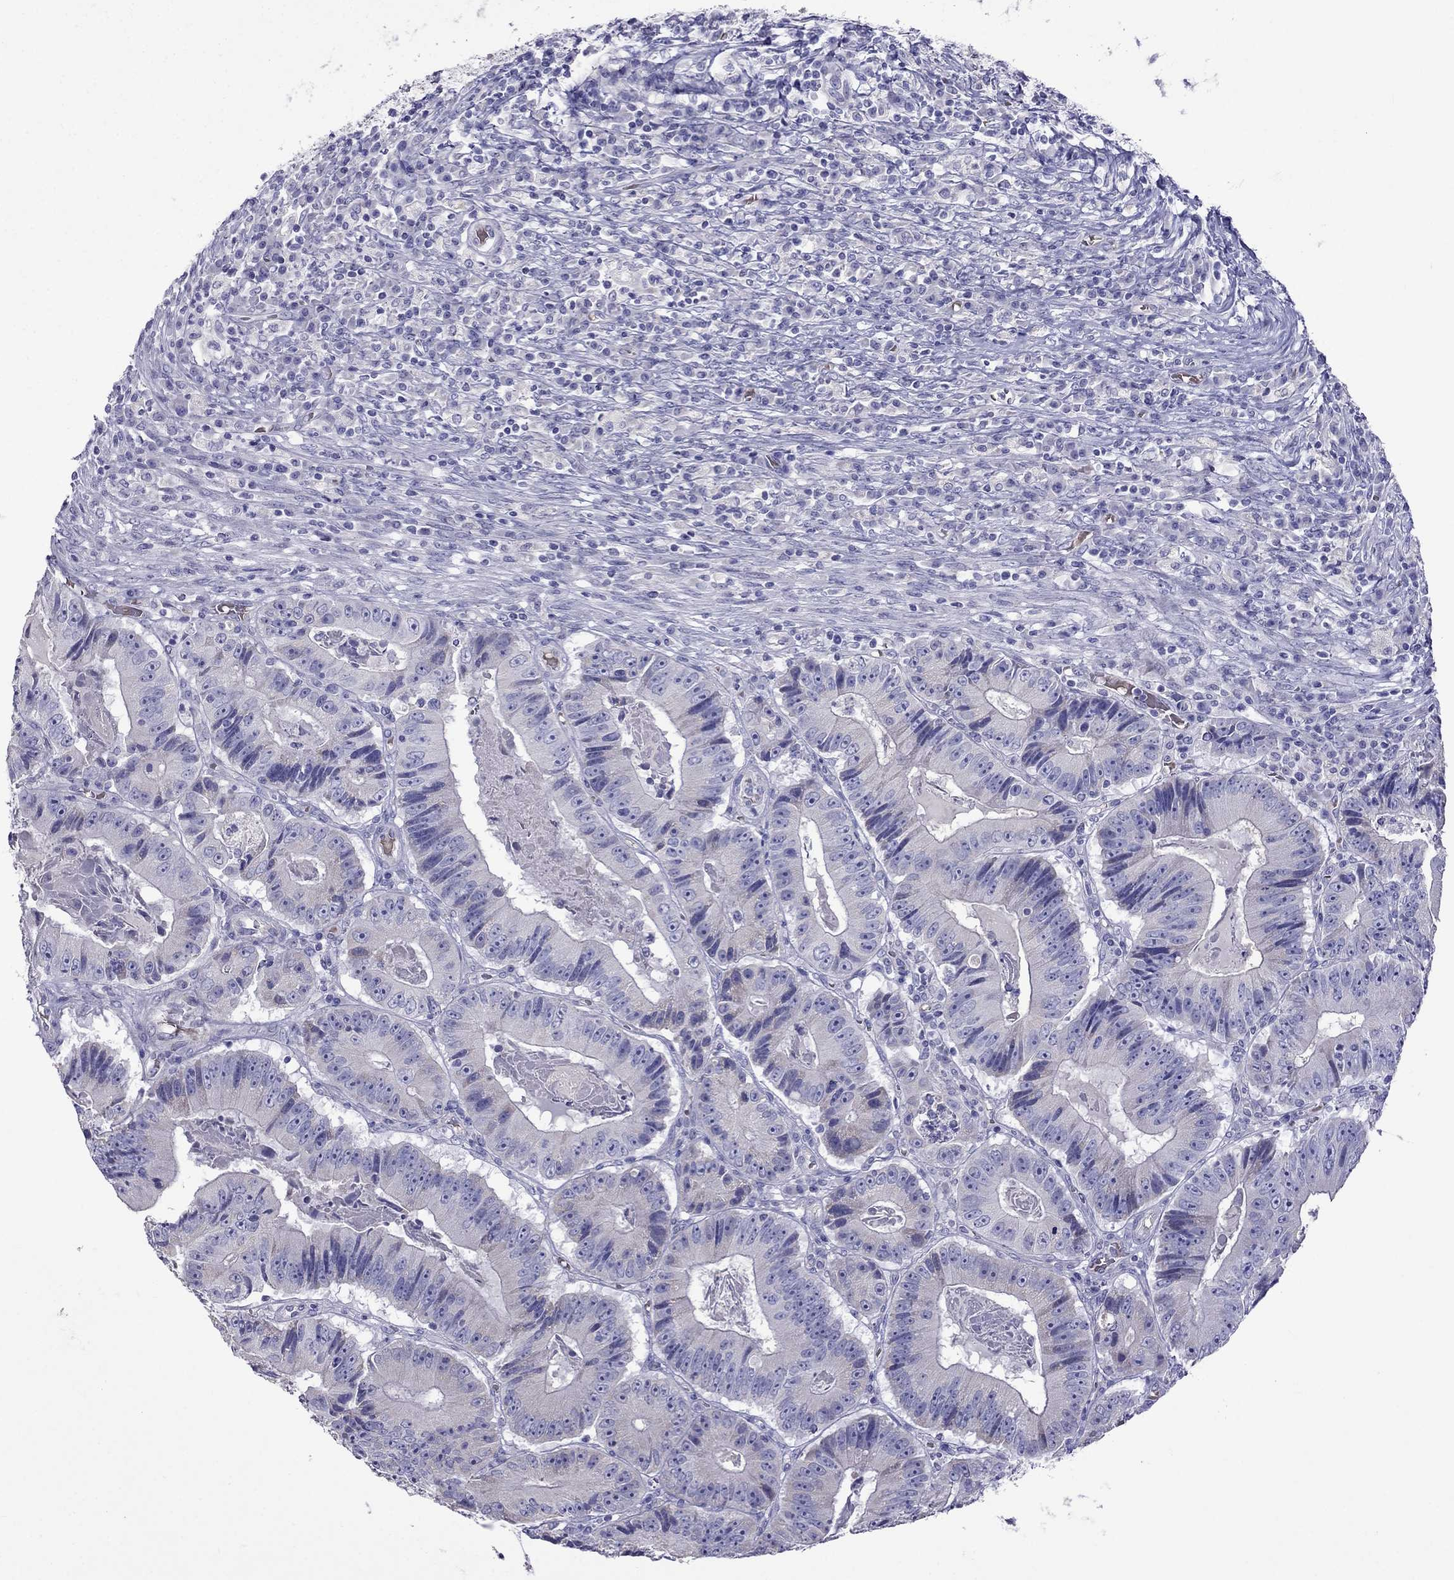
{"staining": {"intensity": "negative", "quantity": "none", "location": "none"}, "tissue": "colorectal cancer", "cell_type": "Tumor cells", "image_type": "cancer", "snomed": [{"axis": "morphology", "description": "Adenocarcinoma, NOS"}, {"axis": "topography", "description": "Colon"}], "caption": "This is an immunohistochemistry photomicrograph of colorectal cancer (adenocarcinoma). There is no expression in tumor cells.", "gene": "TDRD1", "patient": {"sex": "female", "age": 86}}